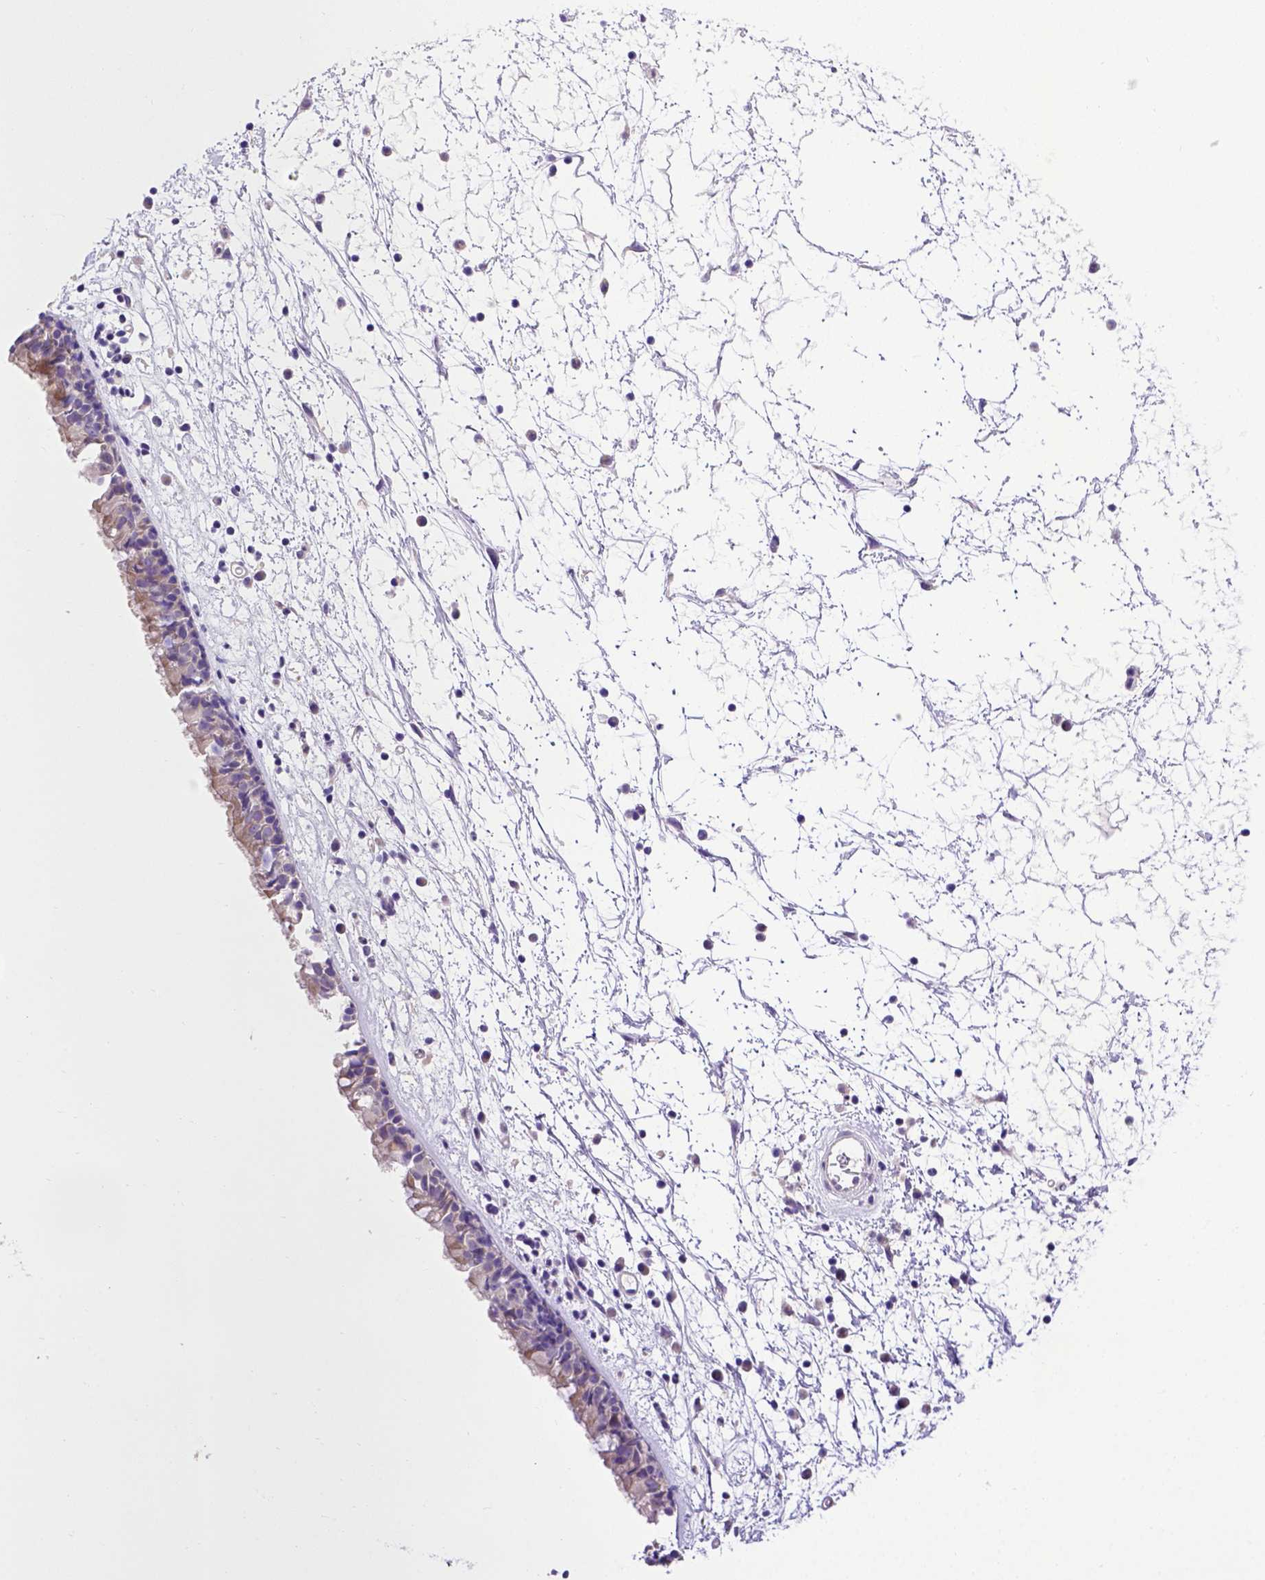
{"staining": {"intensity": "moderate", "quantity": "<25%", "location": "cytoplasmic/membranous"}, "tissue": "nasopharynx", "cell_type": "Respiratory epithelial cells", "image_type": "normal", "snomed": [{"axis": "morphology", "description": "Normal tissue, NOS"}, {"axis": "topography", "description": "Nasopharynx"}], "caption": "Moderate cytoplasmic/membranous staining for a protein is seen in approximately <25% of respiratory epithelial cells of benign nasopharynx using immunohistochemistry (IHC).", "gene": "ADAM12", "patient": {"sex": "male", "age": 24}}